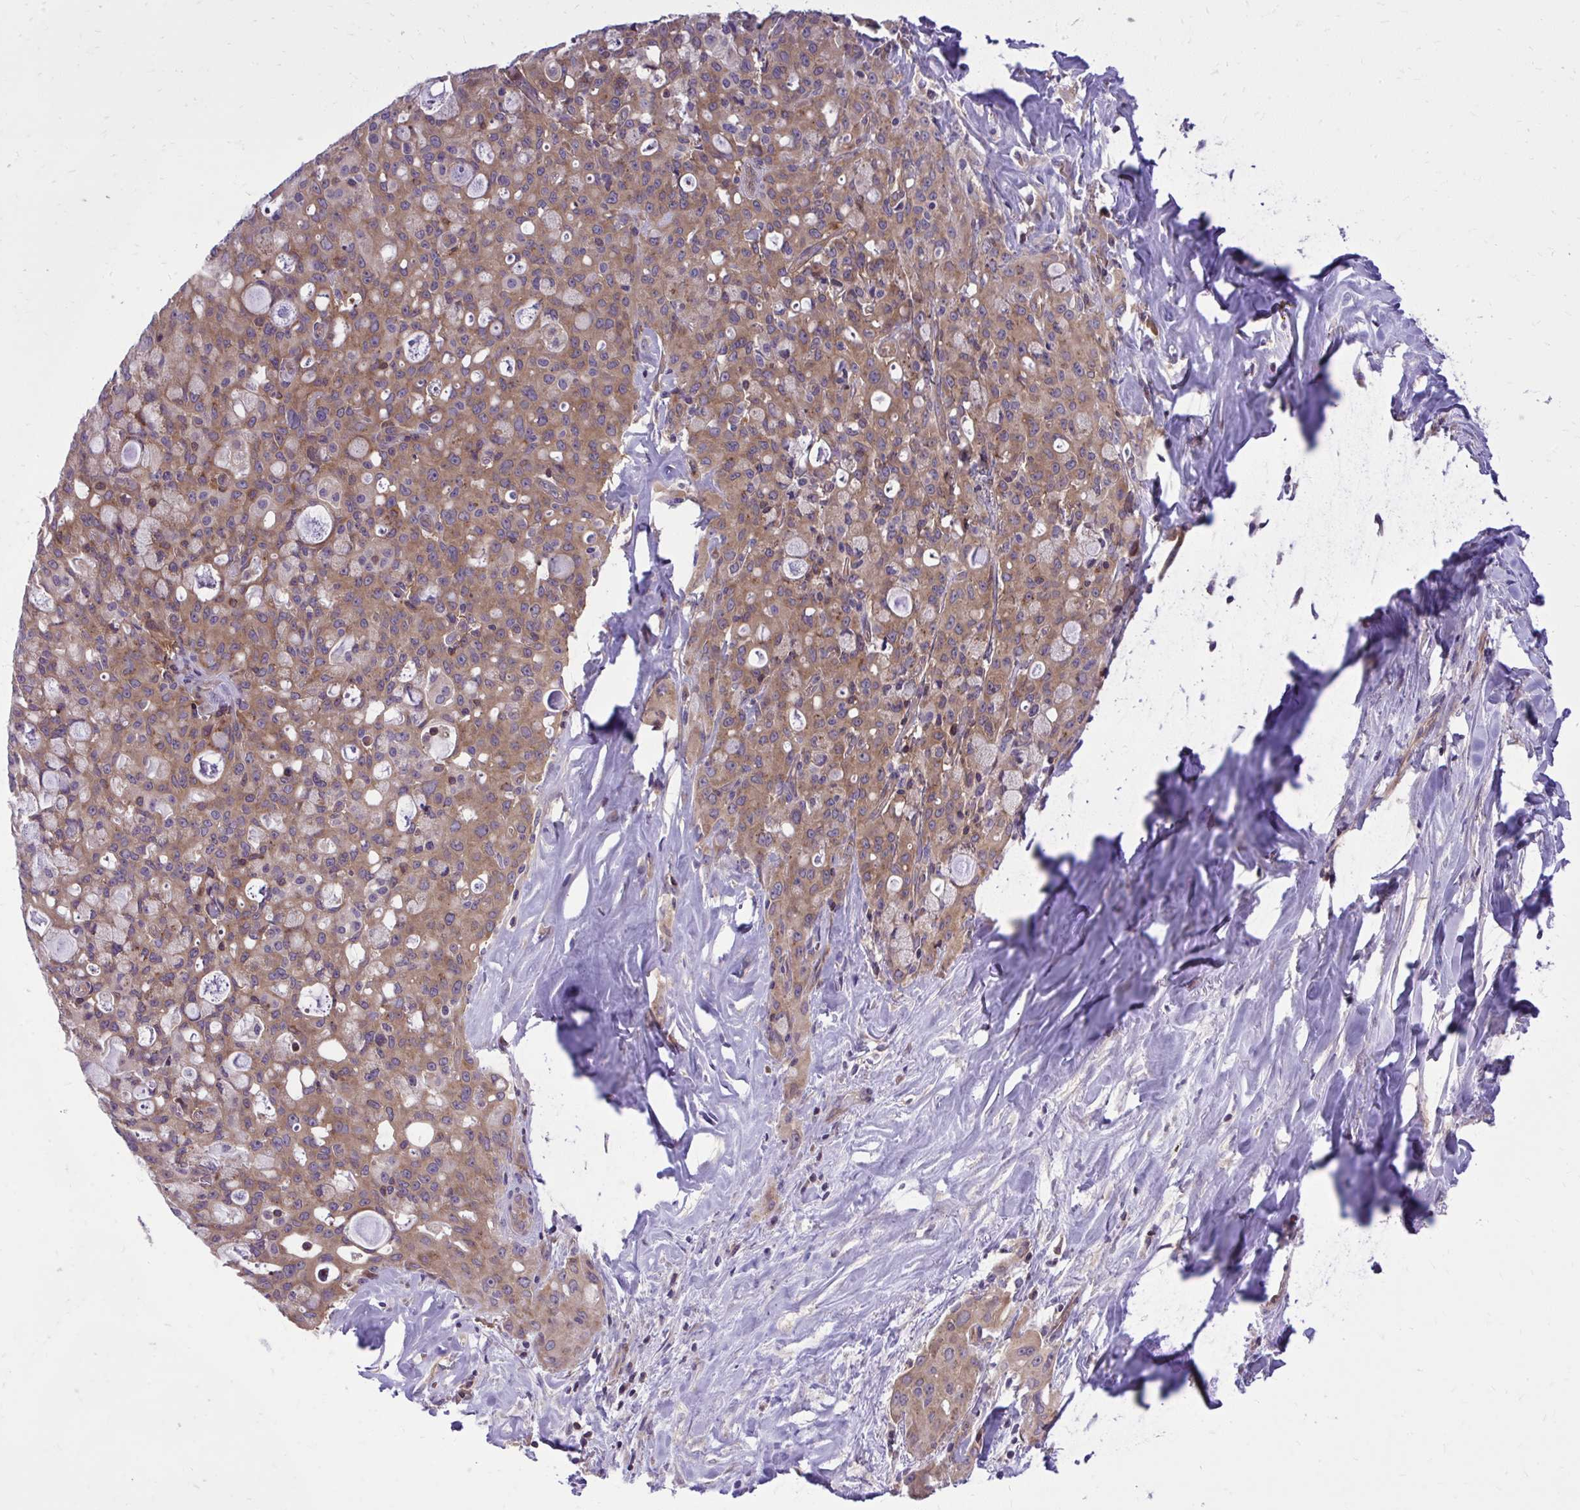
{"staining": {"intensity": "moderate", "quantity": ">75%", "location": "cytoplasmic/membranous"}, "tissue": "lung cancer", "cell_type": "Tumor cells", "image_type": "cancer", "snomed": [{"axis": "morphology", "description": "Adenocarcinoma, NOS"}, {"axis": "topography", "description": "Lung"}], "caption": "Protein staining reveals moderate cytoplasmic/membranous staining in approximately >75% of tumor cells in adenocarcinoma (lung). The staining is performed using DAB brown chromogen to label protein expression. The nuclei are counter-stained blue using hematoxylin.", "gene": "PPP5C", "patient": {"sex": "female", "age": 44}}